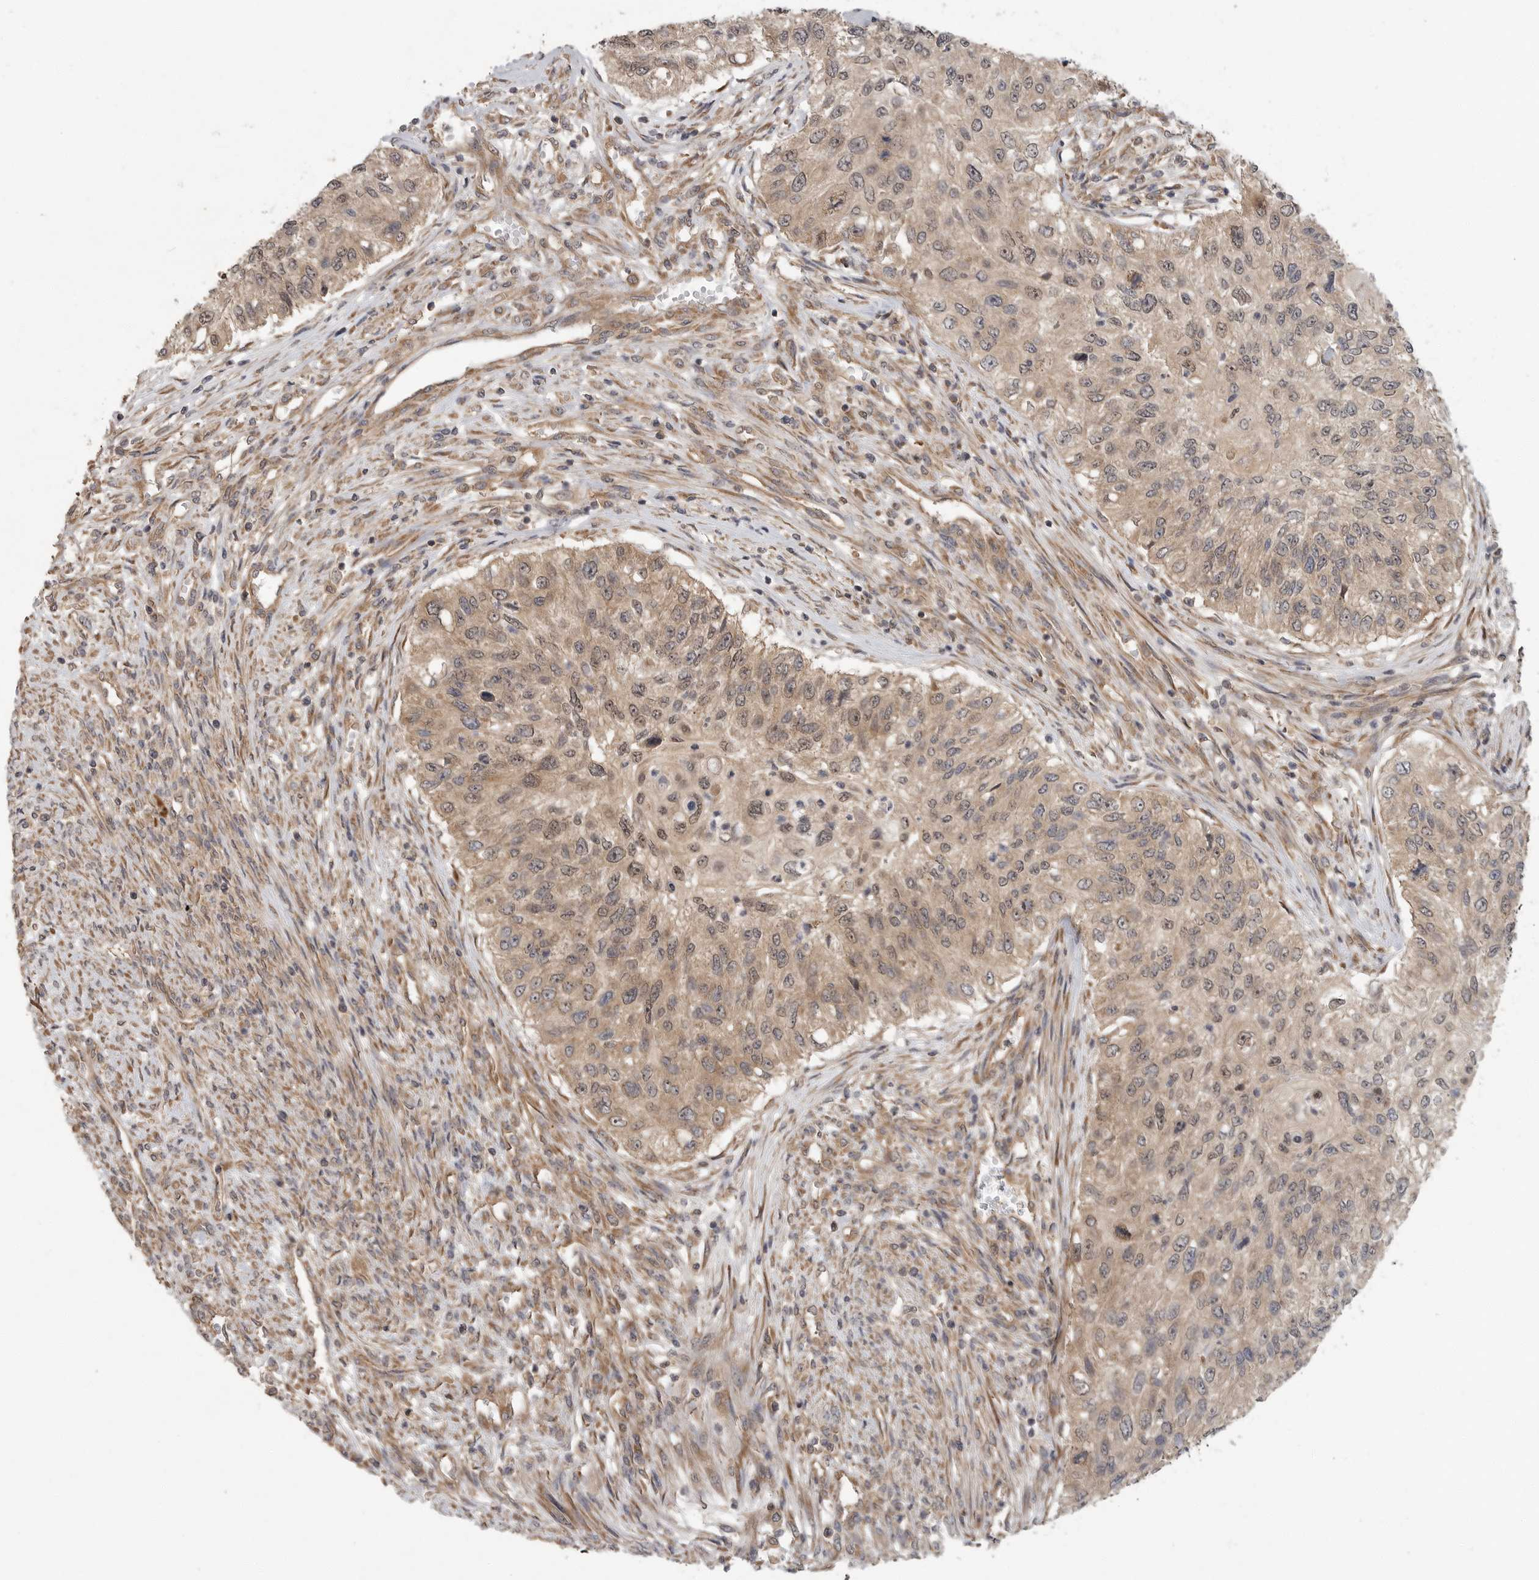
{"staining": {"intensity": "moderate", "quantity": ">75%", "location": "cytoplasmic/membranous,nuclear"}, "tissue": "urothelial cancer", "cell_type": "Tumor cells", "image_type": "cancer", "snomed": [{"axis": "morphology", "description": "Urothelial carcinoma, High grade"}, {"axis": "topography", "description": "Urinary bladder"}], "caption": "Protein expression analysis of high-grade urothelial carcinoma demonstrates moderate cytoplasmic/membranous and nuclear staining in about >75% of tumor cells.", "gene": "OSBPL9", "patient": {"sex": "female", "age": 60}}